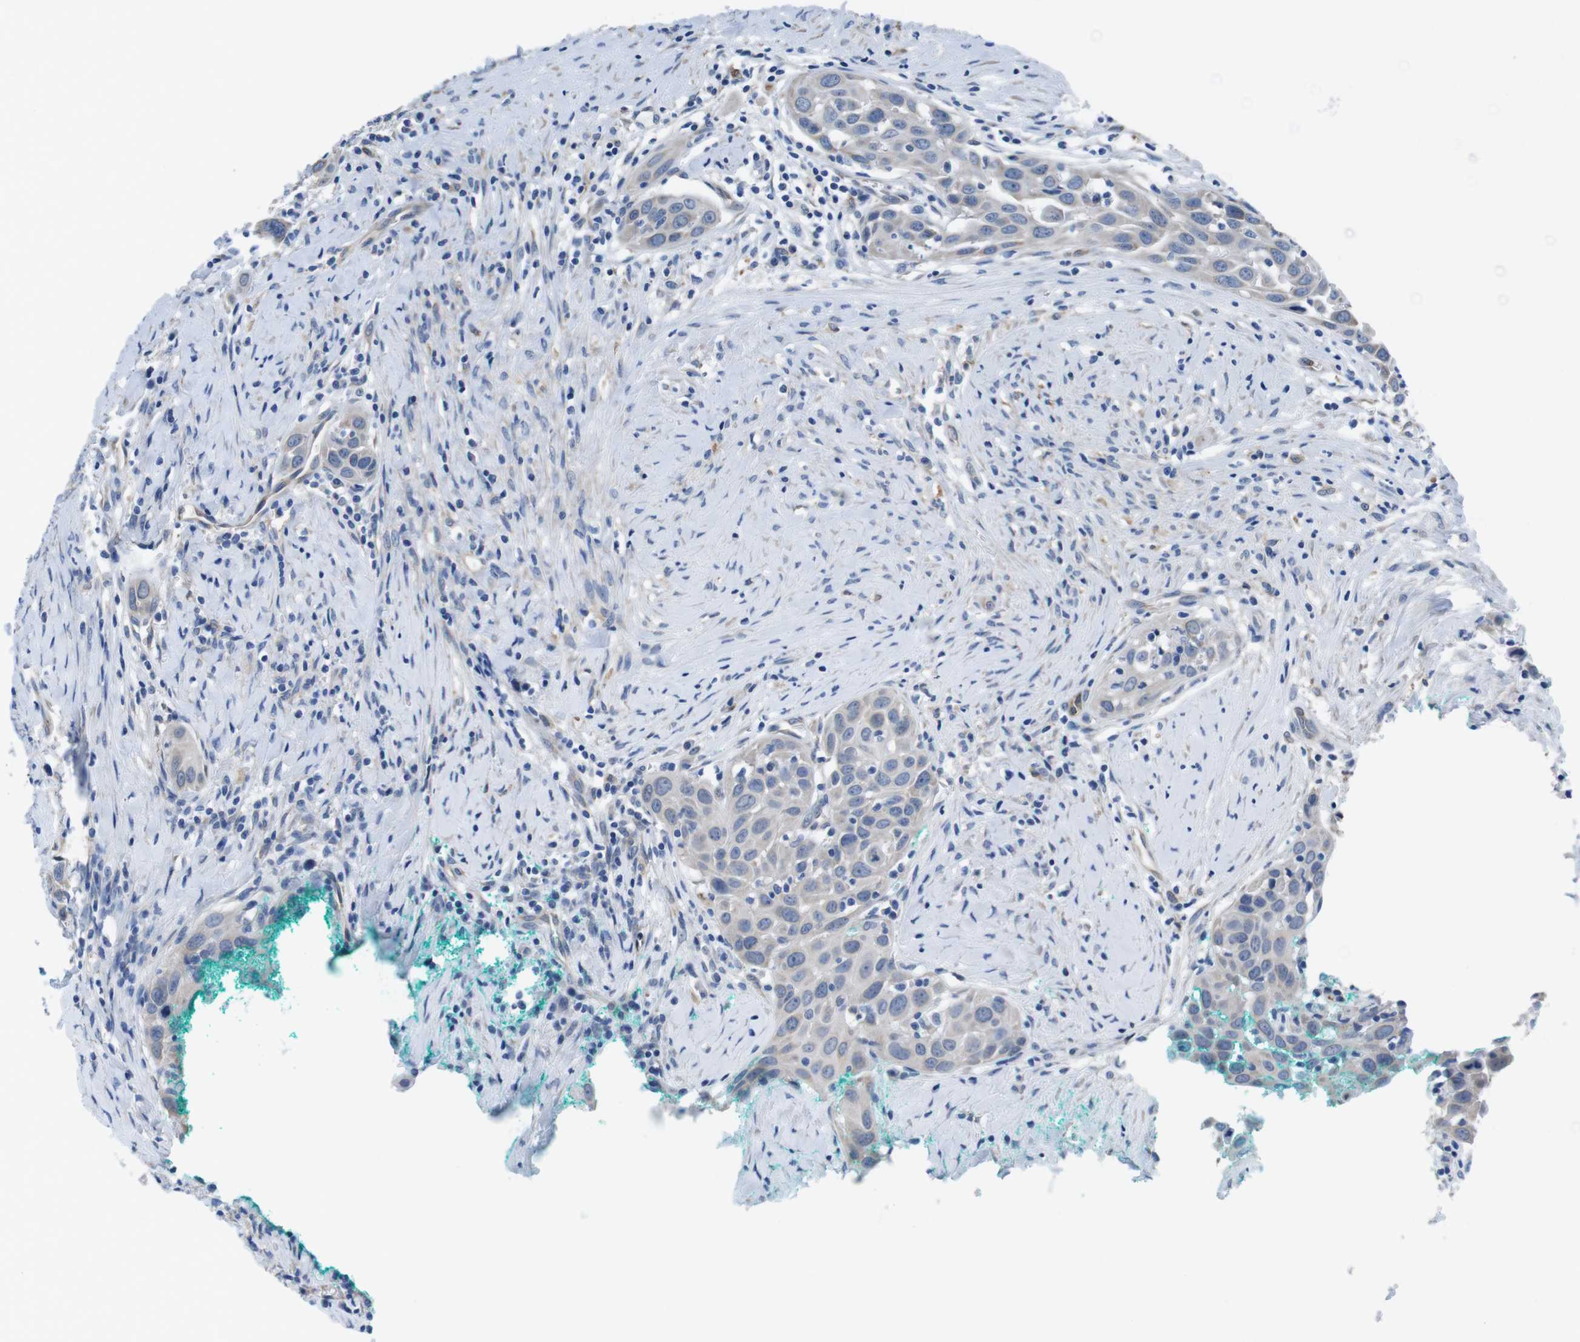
{"staining": {"intensity": "negative", "quantity": "none", "location": "none"}, "tissue": "head and neck cancer", "cell_type": "Tumor cells", "image_type": "cancer", "snomed": [{"axis": "morphology", "description": "Squamous cell carcinoma, NOS"}, {"axis": "topography", "description": "Oral tissue"}, {"axis": "topography", "description": "Head-Neck"}], "caption": "Tumor cells are negative for brown protein staining in head and neck squamous cell carcinoma. (Stains: DAB (3,3'-diaminobenzidine) IHC with hematoxylin counter stain, Microscopy: brightfield microscopy at high magnification).", "gene": "CDH8", "patient": {"sex": "female", "age": 50}}